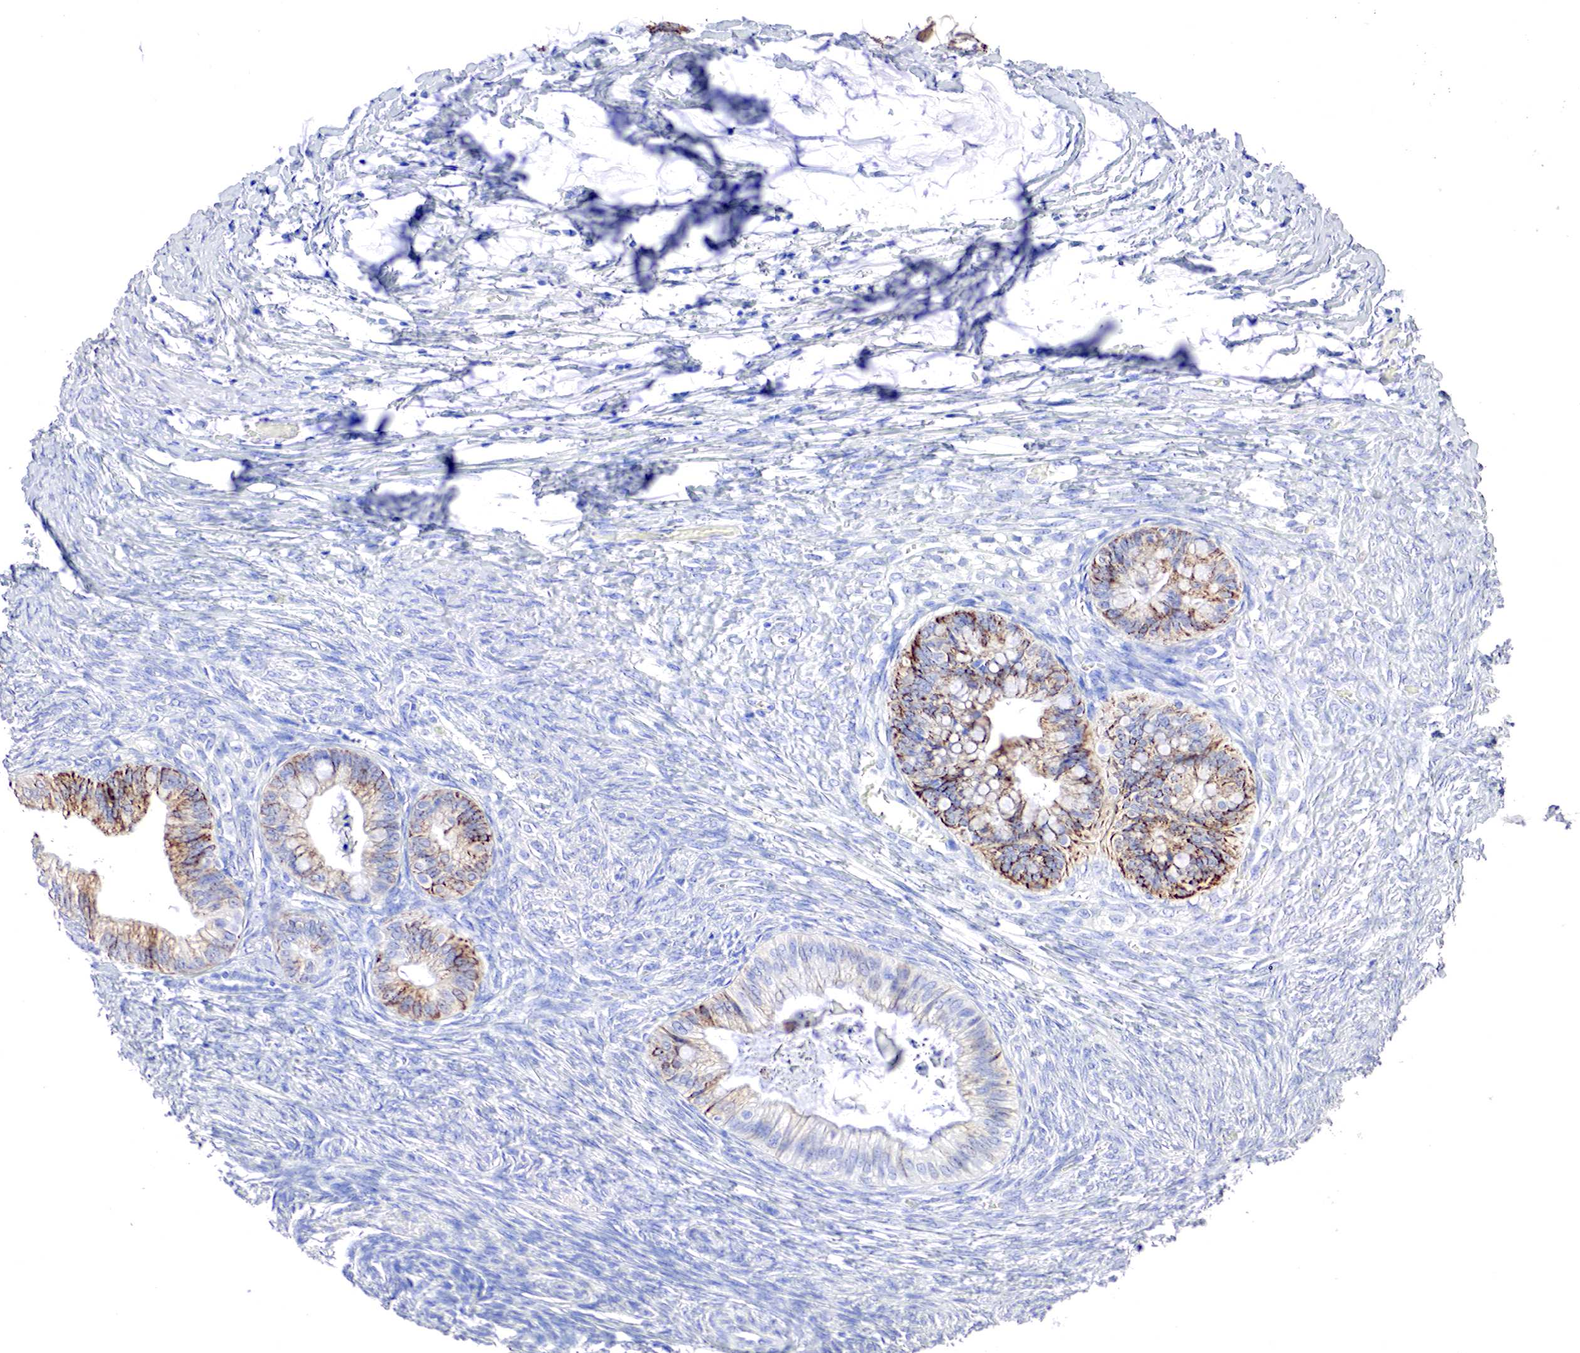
{"staining": {"intensity": "moderate", "quantity": "25%-75%", "location": "cytoplasmic/membranous"}, "tissue": "ovarian cancer", "cell_type": "Tumor cells", "image_type": "cancer", "snomed": [{"axis": "morphology", "description": "Cystadenocarcinoma, mucinous, NOS"}, {"axis": "topography", "description": "Ovary"}], "caption": "Mucinous cystadenocarcinoma (ovarian) stained with immunohistochemistry displays moderate cytoplasmic/membranous expression in about 25%-75% of tumor cells.", "gene": "OTC", "patient": {"sex": "female", "age": 57}}